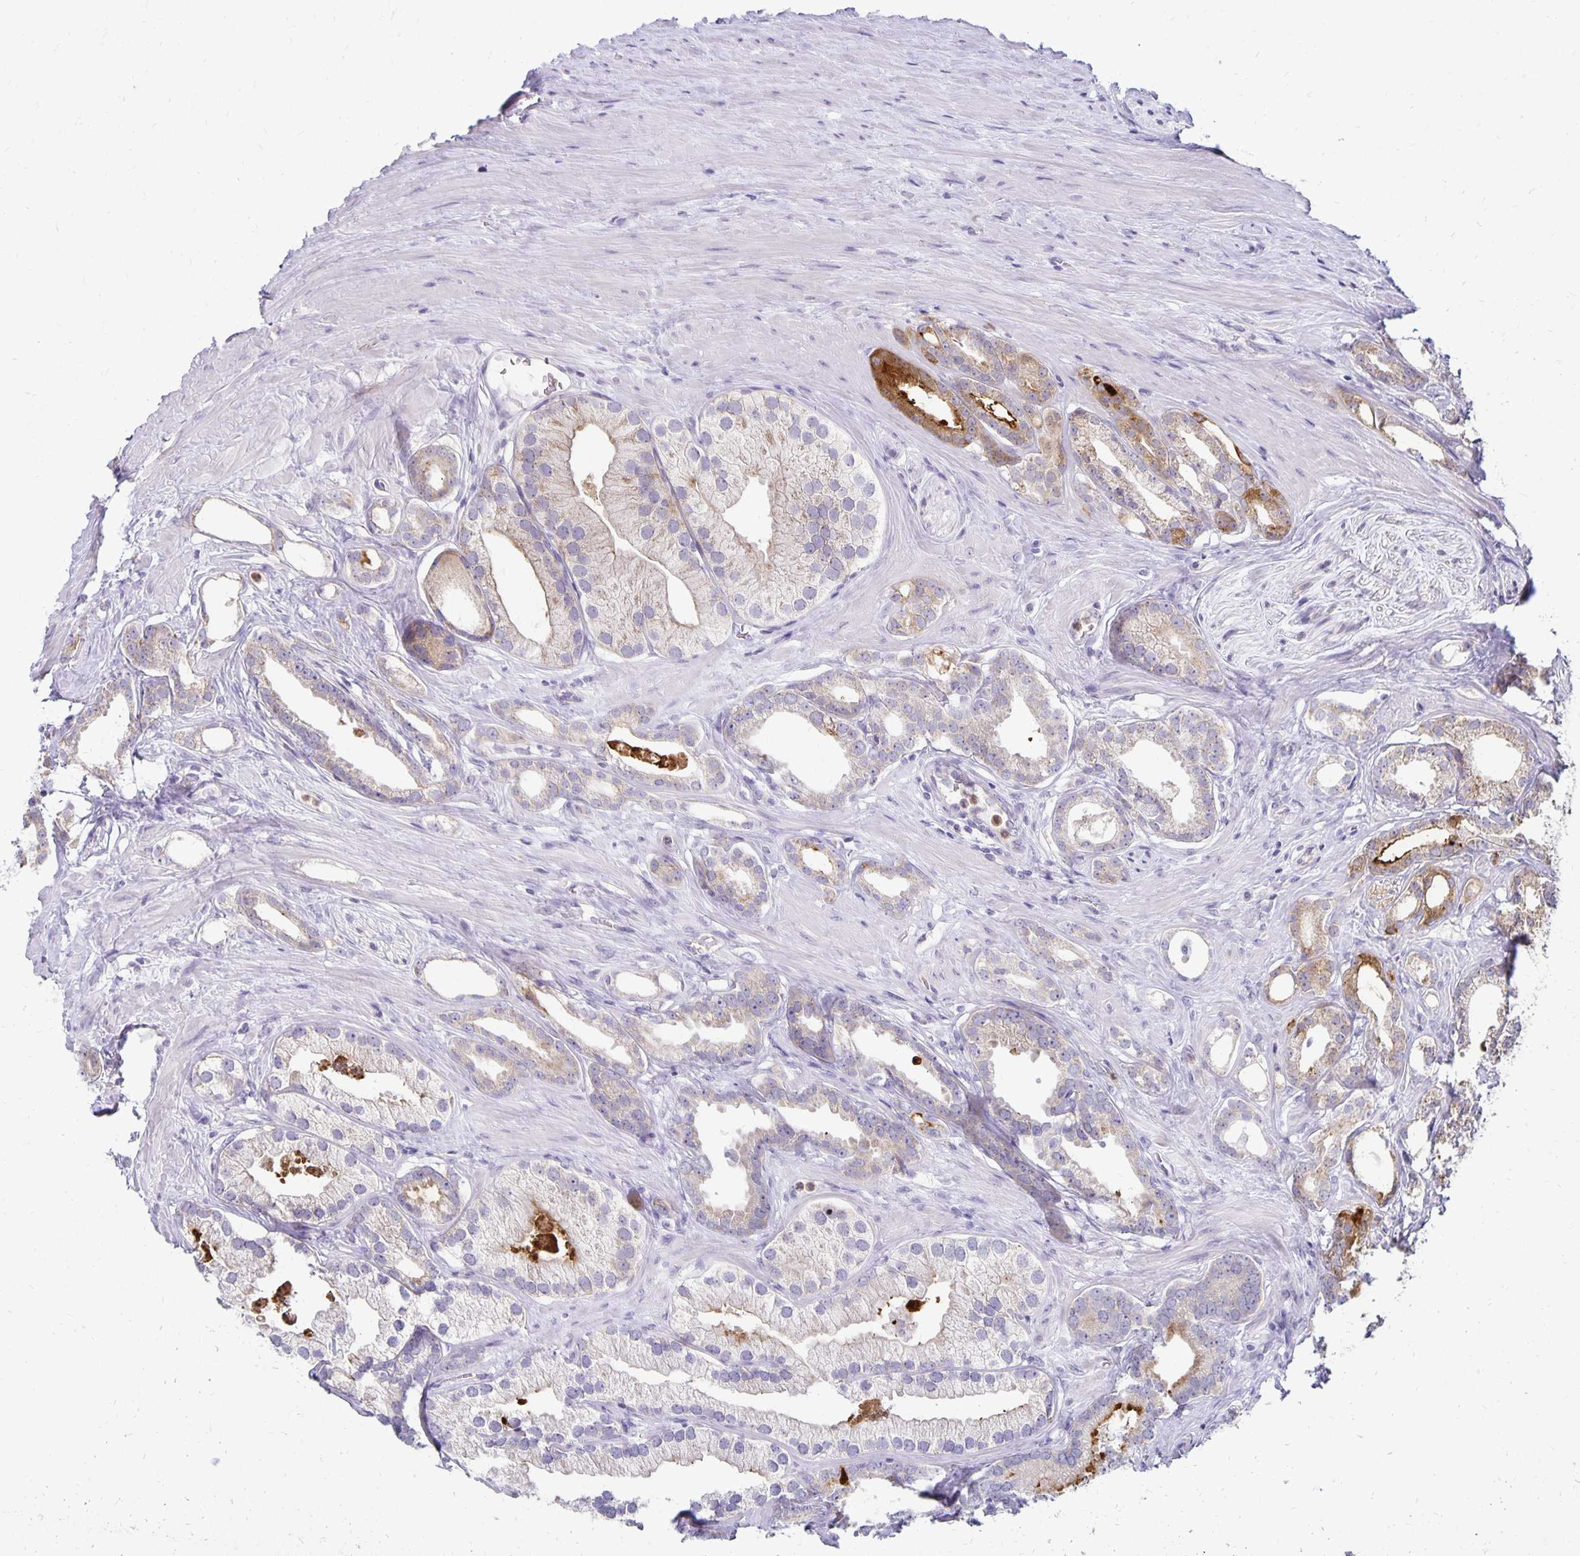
{"staining": {"intensity": "negative", "quantity": "none", "location": "none"}, "tissue": "prostate cancer", "cell_type": "Tumor cells", "image_type": "cancer", "snomed": [{"axis": "morphology", "description": "Adenocarcinoma, Low grade"}, {"axis": "topography", "description": "Prostate"}], "caption": "Human prostate cancer (adenocarcinoma (low-grade)) stained for a protein using IHC displays no staining in tumor cells.", "gene": "FN3K", "patient": {"sex": "male", "age": 65}}